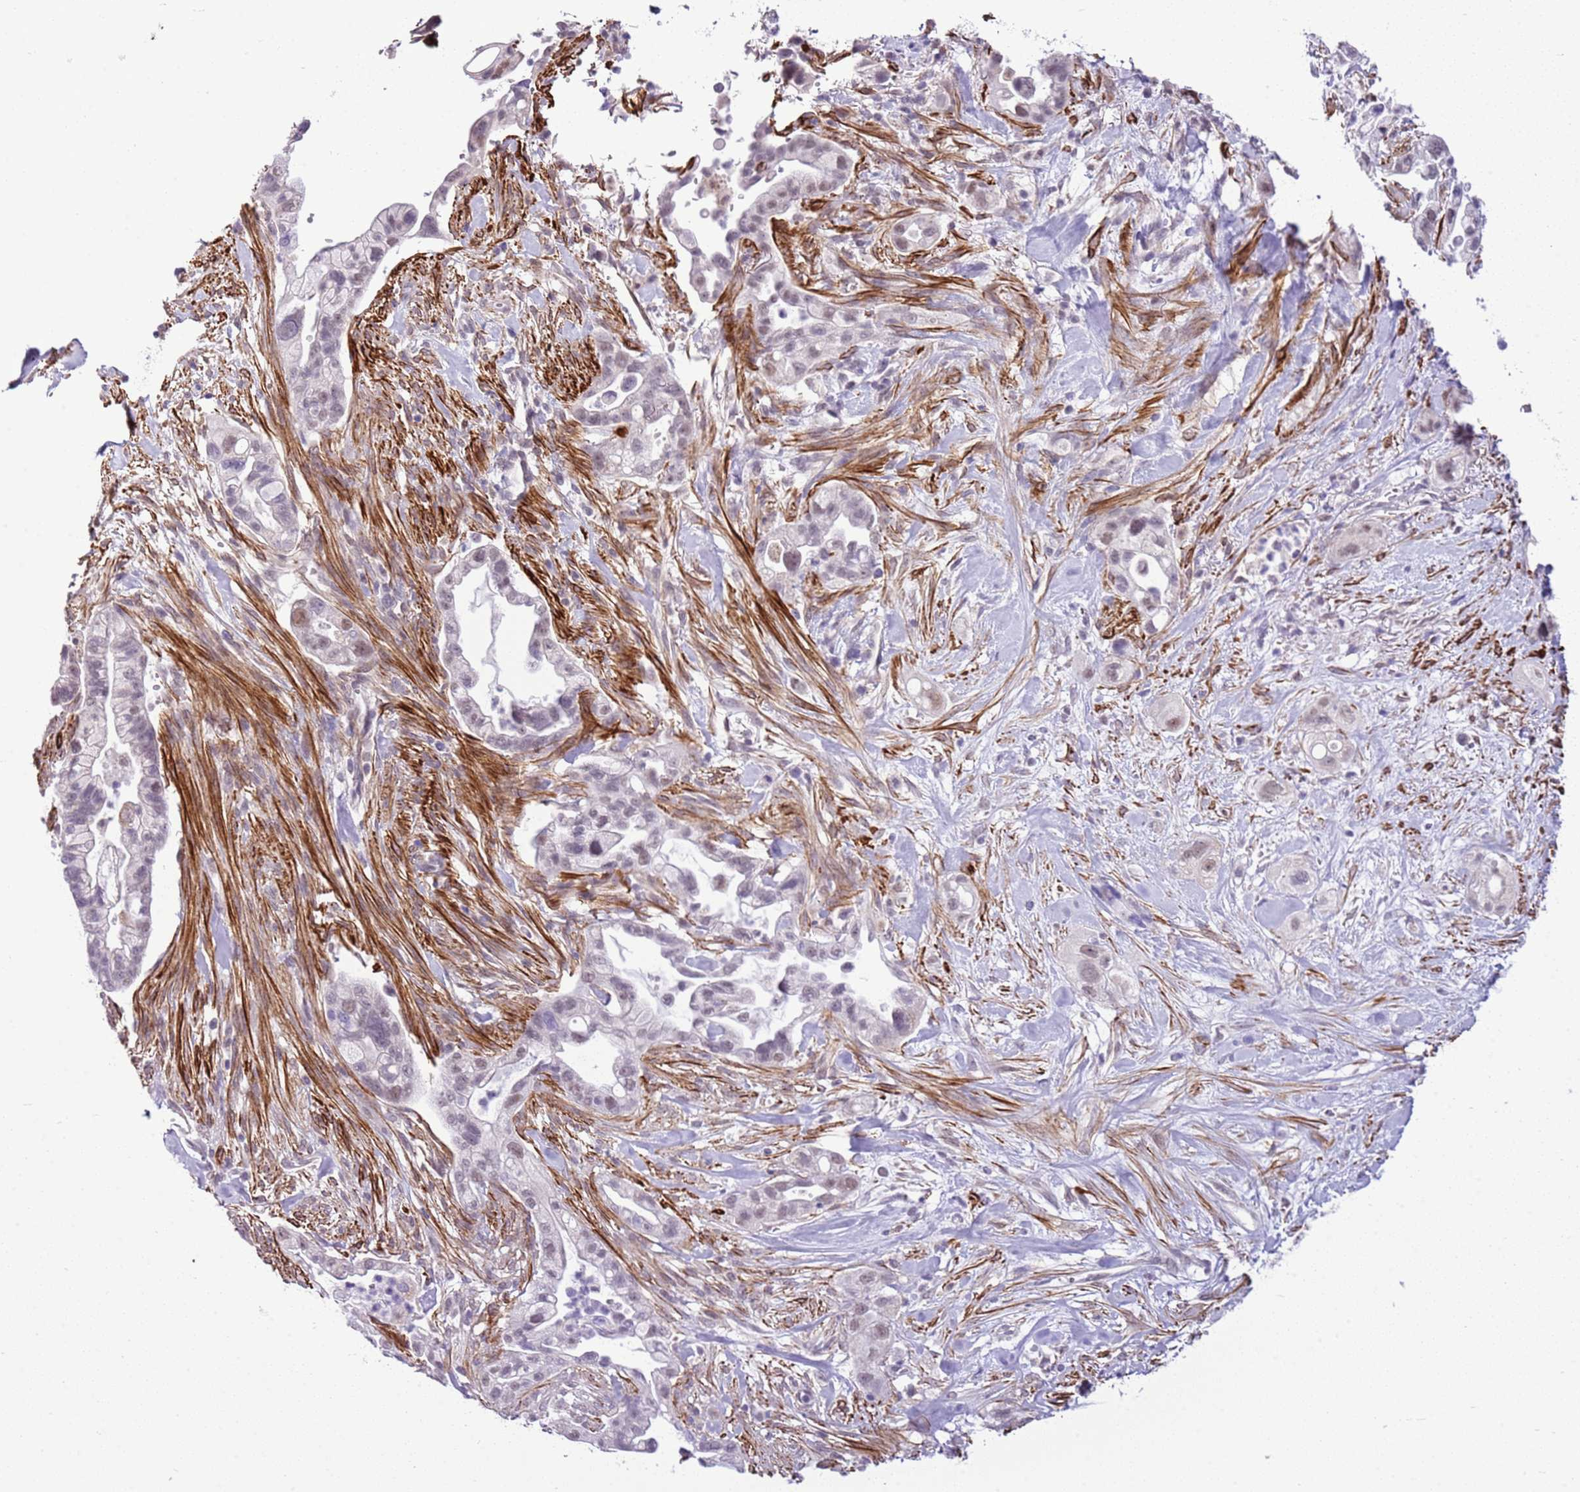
{"staining": {"intensity": "weak", "quantity": "<25%", "location": "nuclear"}, "tissue": "pancreatic cancer", "cell_type": "Tumor cells", "image_type": "cancer", "snomed": [{"axis": "morphology", "description": "Adenocarcinoma, NOS"}, {"axis": "topography", "description": "Pancreas"}], "caption": "Tumor cells show no significant positivity in pancreatic cancer. (Brightfield microscopy of DAB (3,3'-diaminobenzidine) immunohistochemistry at high magnification).", "gene": "SMIM4", "patient": {"sex": "male", "age": 44}}